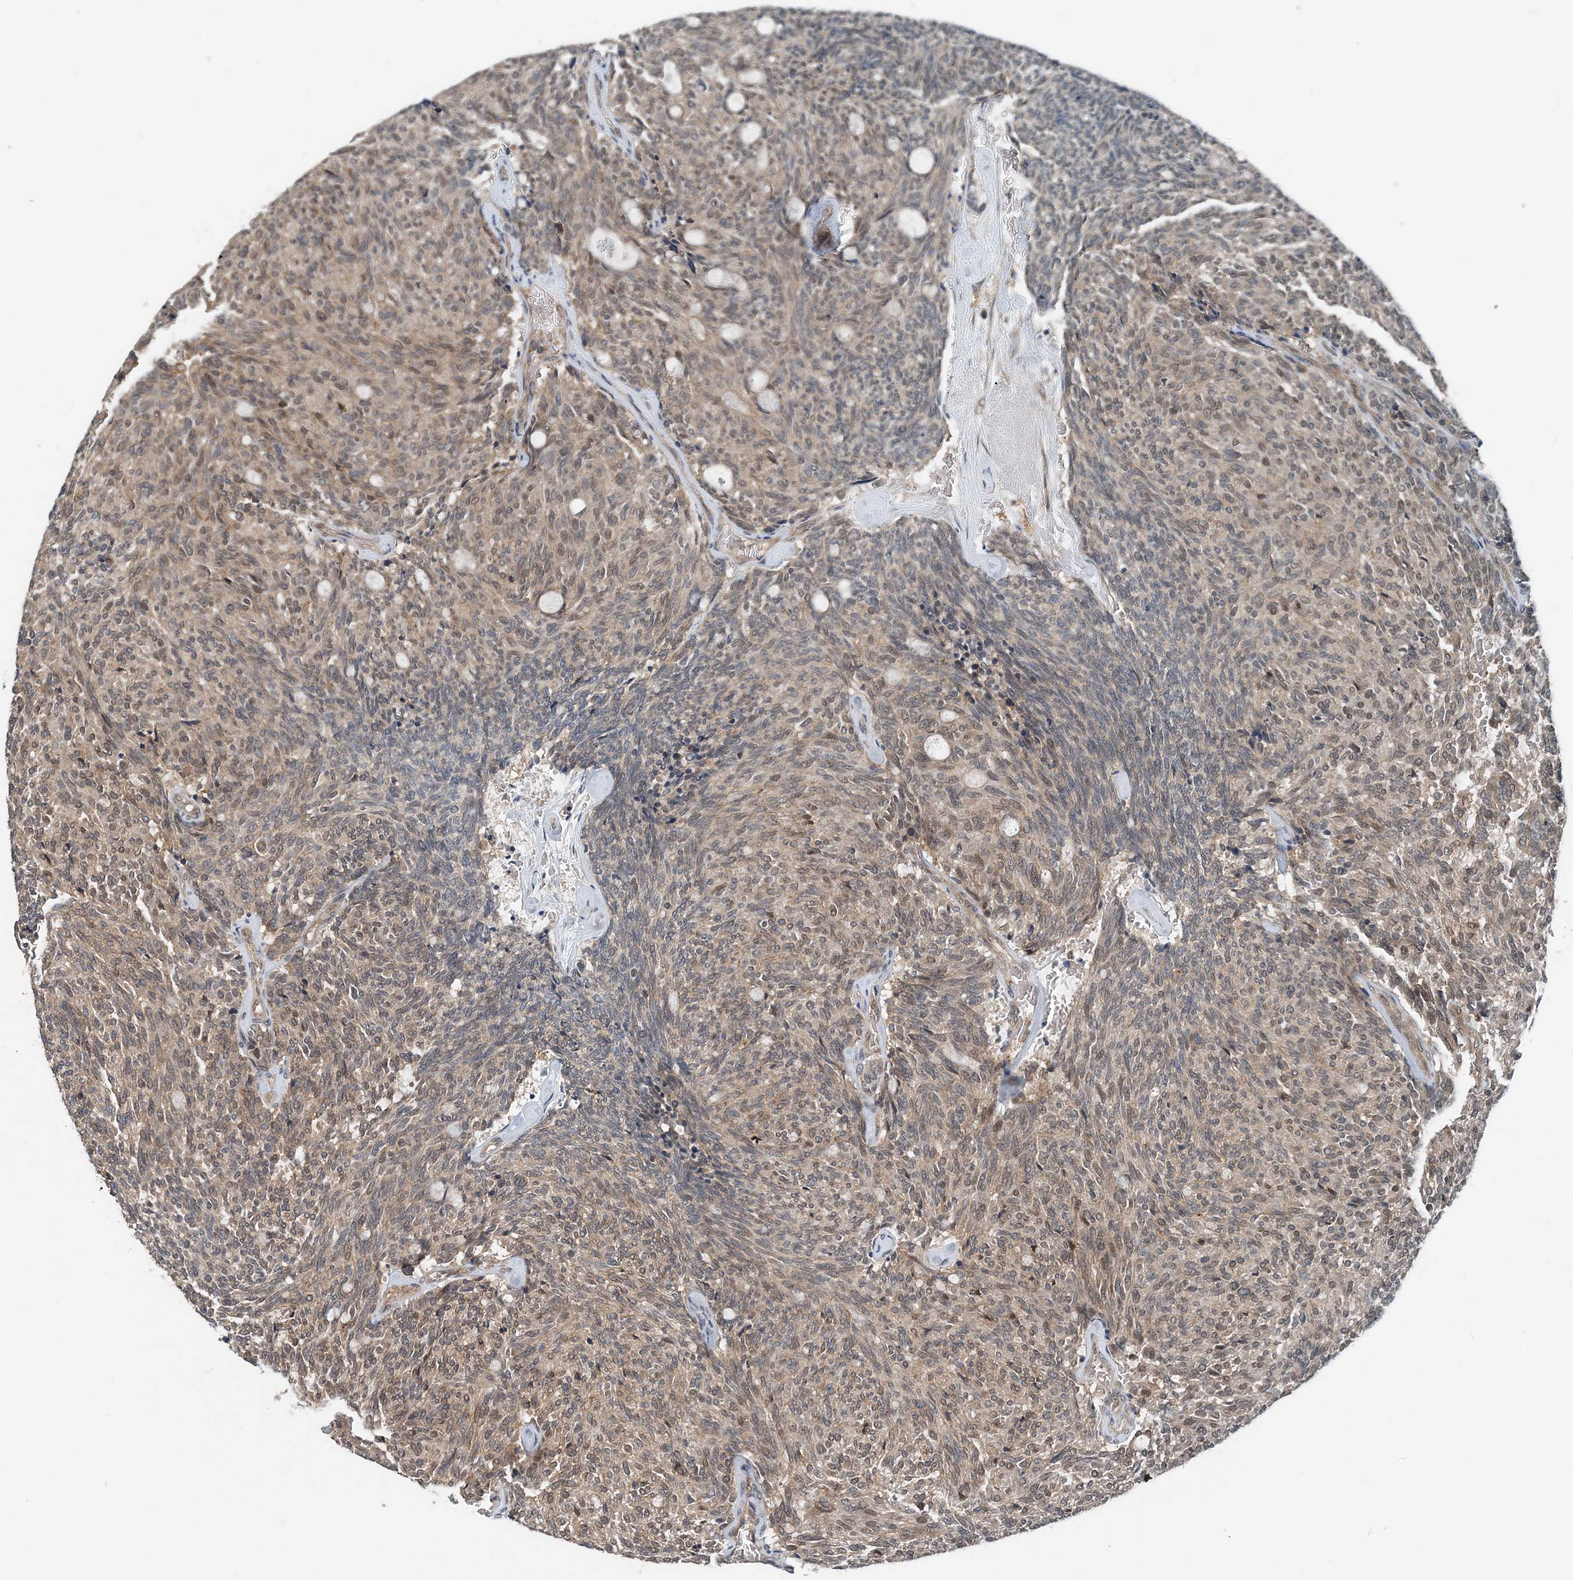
{"staining": {"intensity": "weak", "quantity": "25%-75%", "location": "cytoplasmic/membranous,nuclear"}, "tissue": "carcinoid", "cell_type": "Tumor cells", "image_type": "cancer", "snomed": [{"axis": "morphology", "description": "Carcinoid, malignant, NOS"}, {"axis": "topography", "description": "Pancreas"}], "caption": "A micrograph showing weak cytoplasmic/membranous and nuclear expression in approximately 25%-75% of tumor cells in carcinoid, as visualized by brown immunohistochemical staining.", "gene": "SMPD3", "patient": {"sex": "female", "age": 54}}